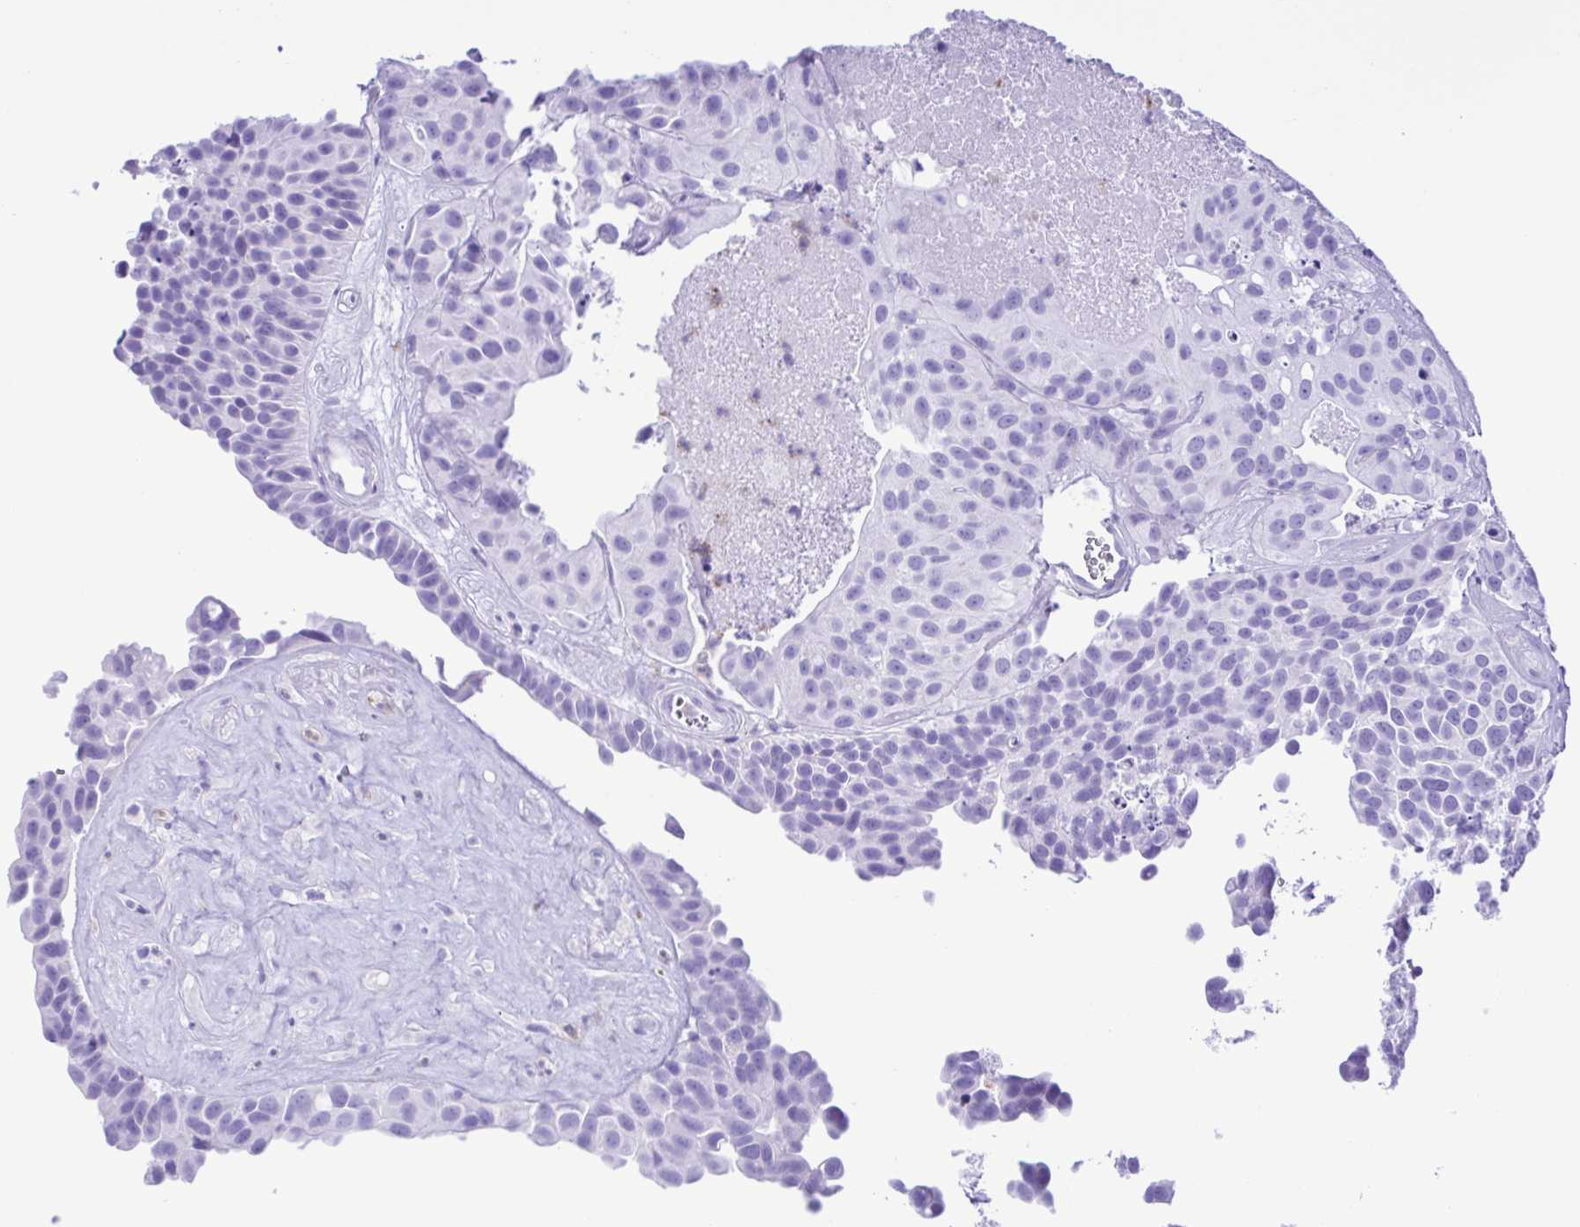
{"staining": {"intensity": "negative", "quantity": "none", "location": "none"}, "tissue": "urothelial cancer", "cell_type": "Tumor cells", "image_type": "cancer", "snomed": [{"axis": "morphology", "description": "Urothelial carcinoma, Low grade"}, {"axis": "topography", "description": "Urinary bladder"}], "caption": "There is no significant staining in tumor cells of urothelial cancer.", "gene": "GPR17", "patient": {"sex": "male", "age": 76}}